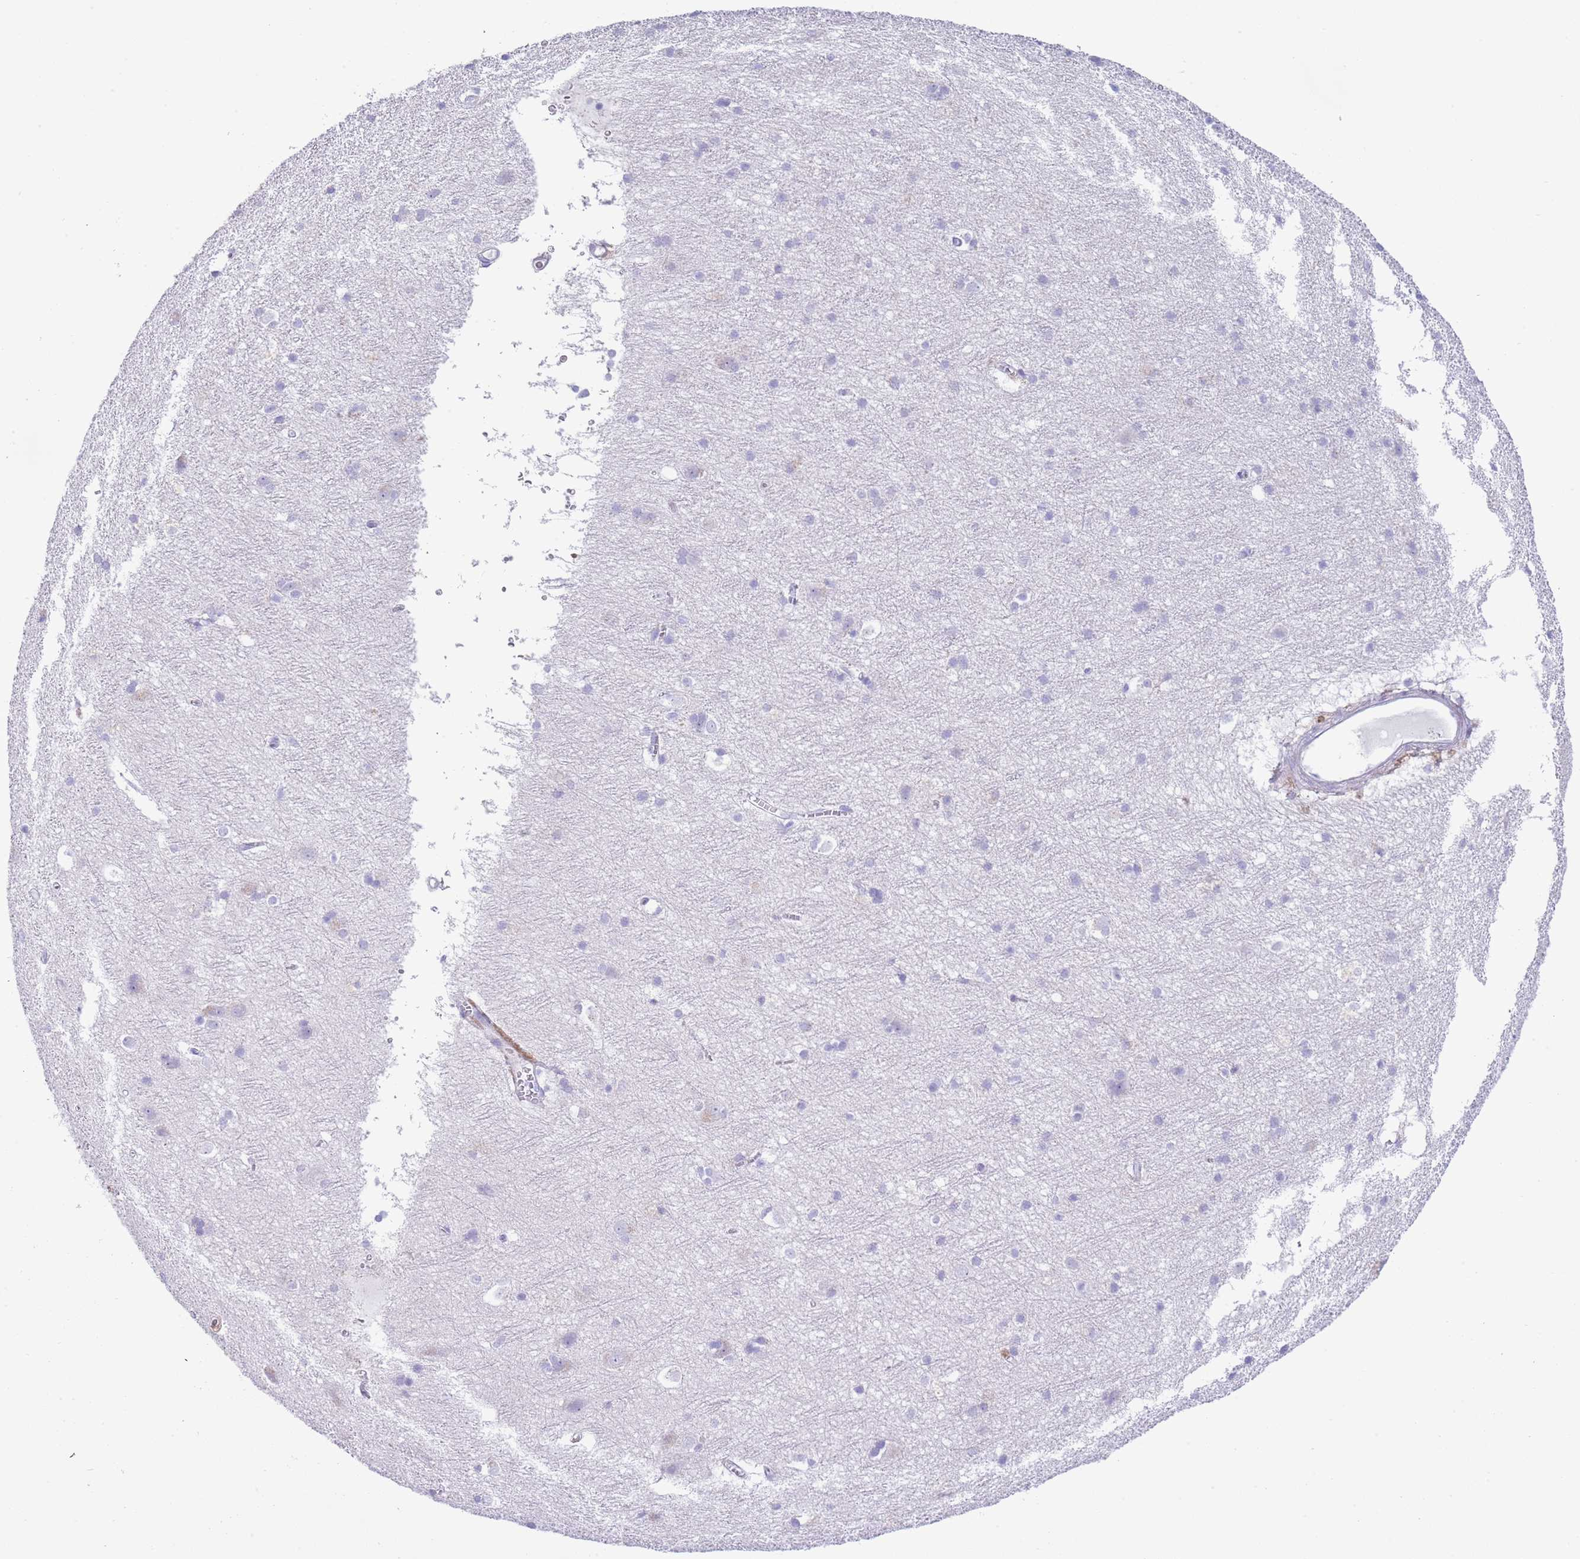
{"staining": {"intensity": "negative", "quantity": "none", "location": "none"}, "tissue": "cerebral cortex", "cell_type": "Endothelial cells", "image_type": "normal", "snomed": [{"axis": "morphology", "description": "Normal tissue, NOS"}, {"axis": "topography", "description": "Cerebral cortex"}], "caption": "This is an immunohistochemistry image of unremarkable human cerebral cortex. There is no expression in endothelial cells.", "gene": "ABHD17C", "patient": {"sex": "male", "age": 54}}